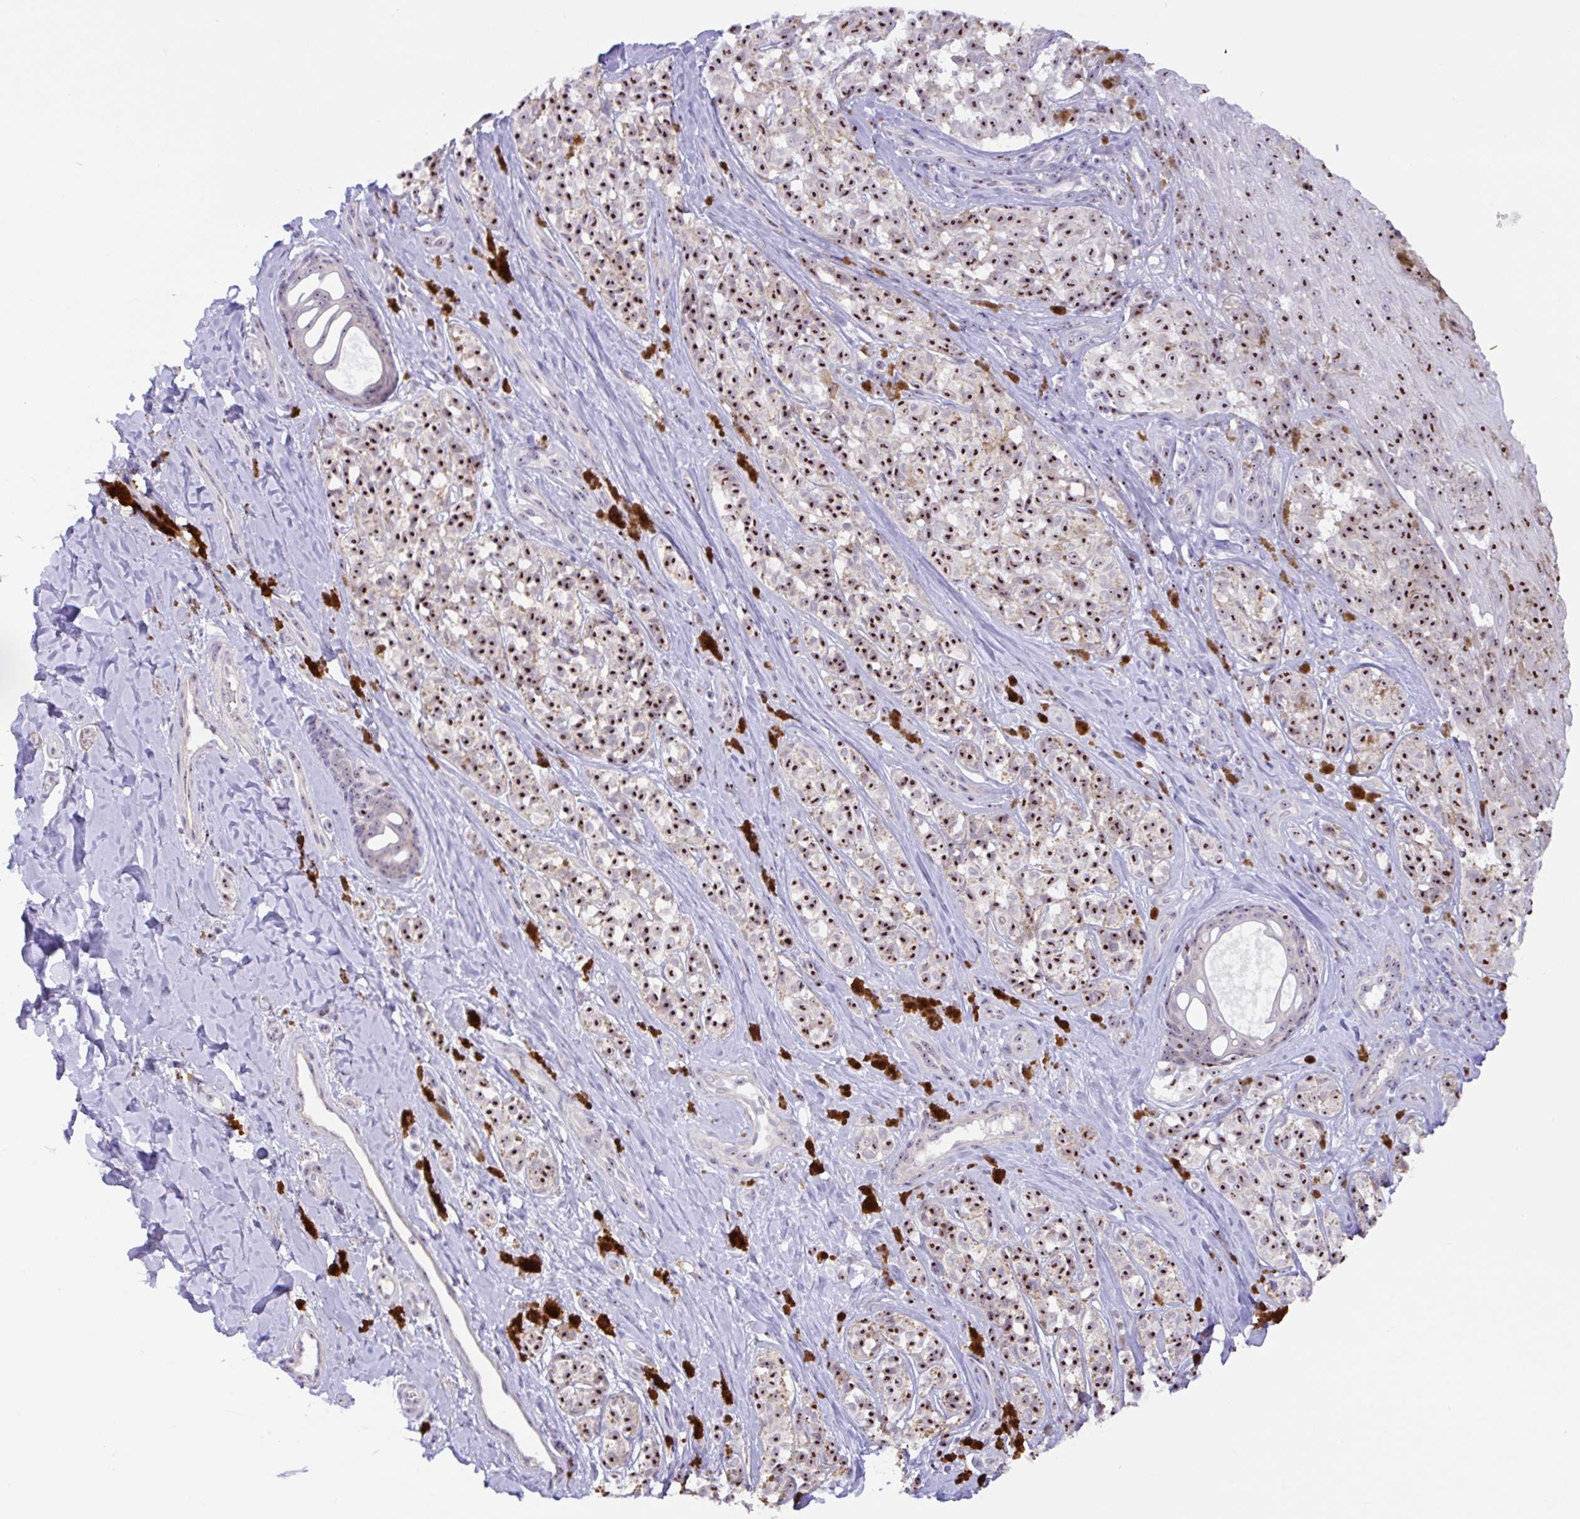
{"staining": {"intensity": "strong", "quantity": ">75%", "location": "nuclear"}, "tissue": "melanoma", "cell_type": "Tumor cells", "image_type": "cancer", "snomed": [{"axis": "morphology", "description": "Malignant melanoma, NOS"}, {"axis": "topography", "description": "Skin"}], "caption": "DAB immunohistochemical staining of malignant melanoma shows strong nuclear protein expression in about >75% of tumor cells.", "gene": "MXRA8", "patient": {"sex": "female", "age": 65}}